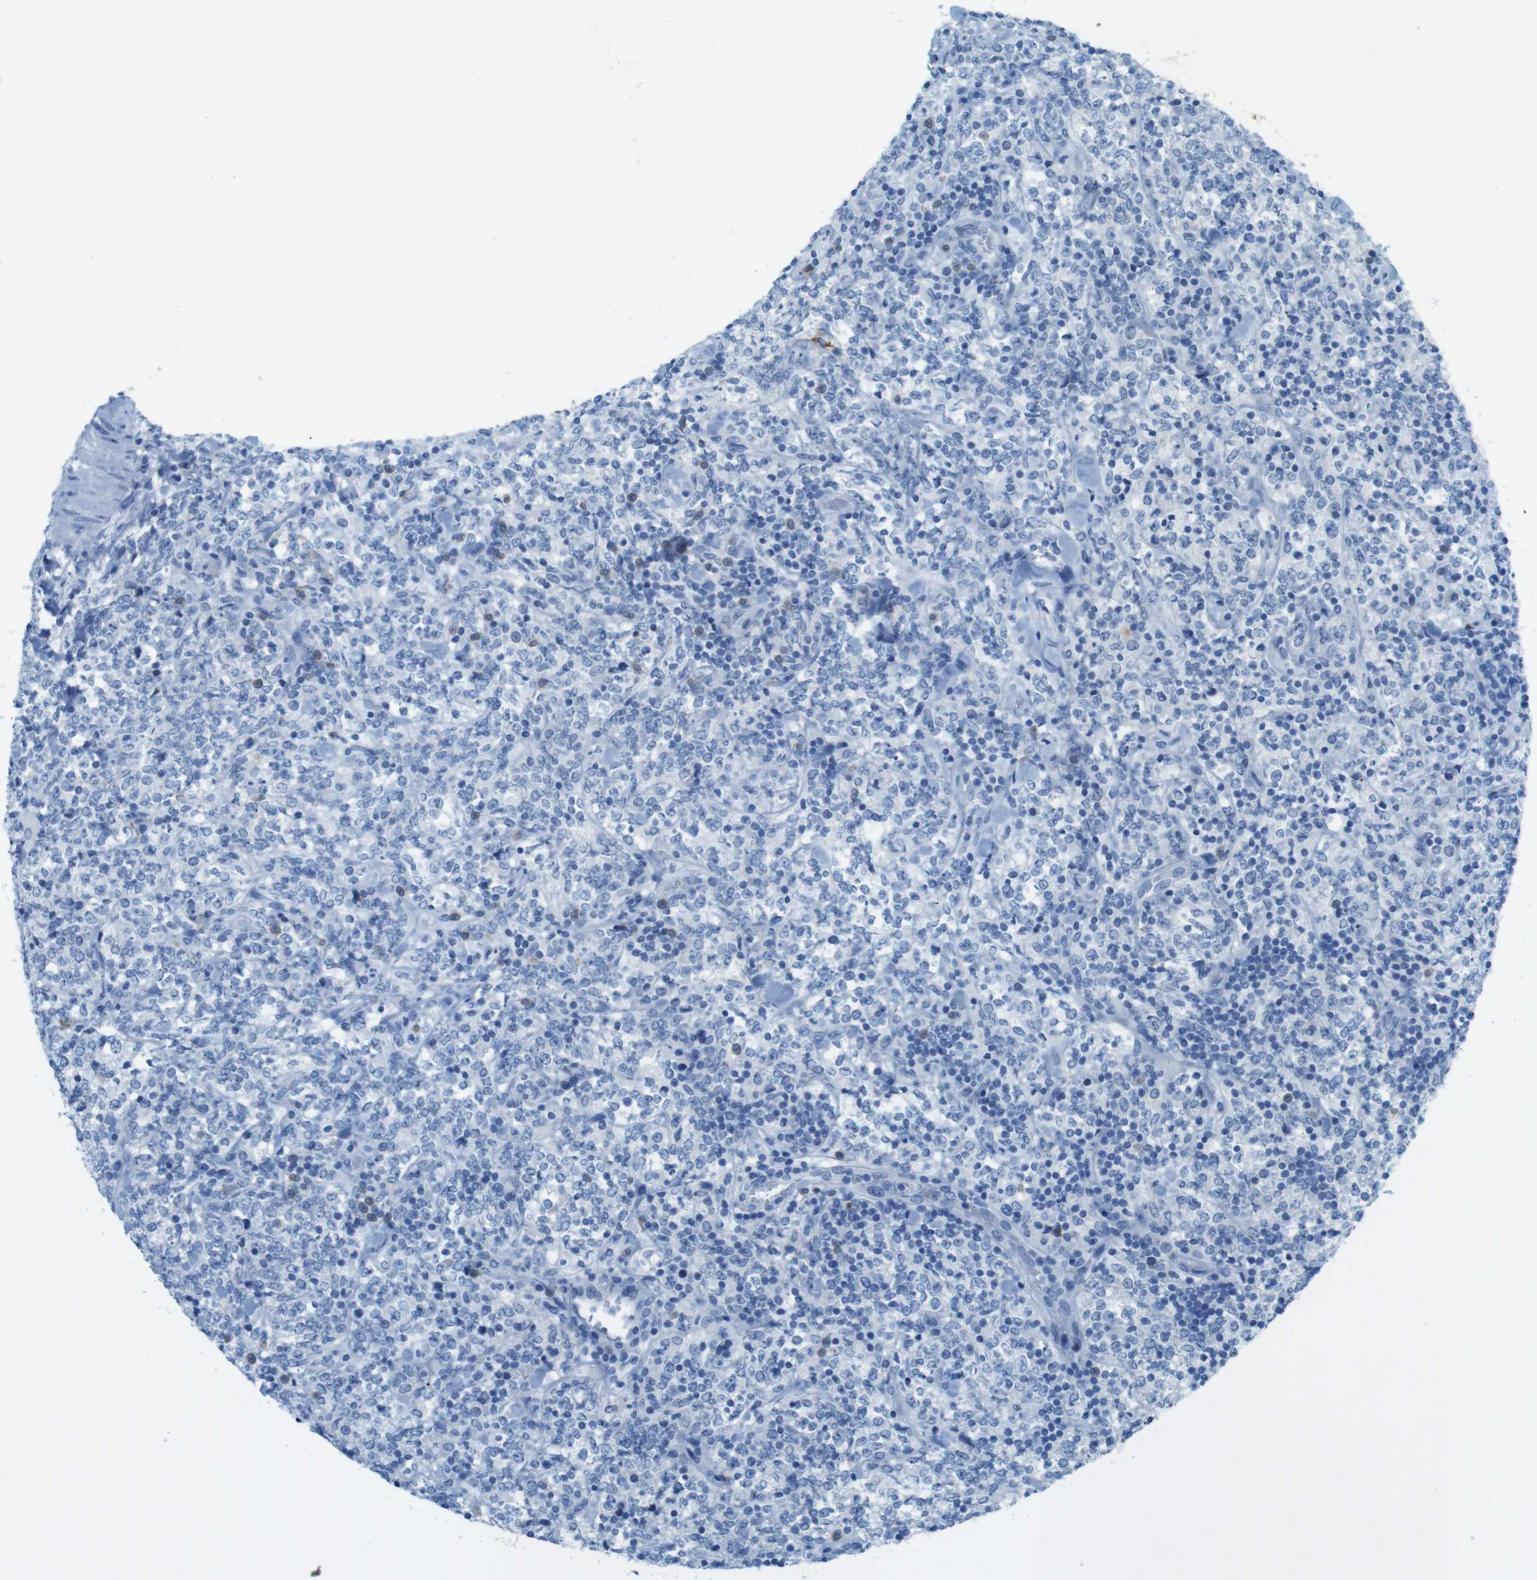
{"staining": {"intensity": "negative", "quantity": "none", "location": "none"}, "tissue": "lymphoma", "cell_type": "Tumor cells", "image_type": "cancer", "snomed": [{"axis": "morphology", "description": "Malignant lymphoma, non-Hodgkin's type, High grade"}, {"axis": "topography", "description": "Soft tissue"}], "caption": "Immunohistochemical staining of lymphoma displays no significant staining in tumor cells. (Brightfield microscopy of DAB immunohistochemistry at high magnification).", "gene": "CD320", "patient": {"sex": "male", "age": 18}}